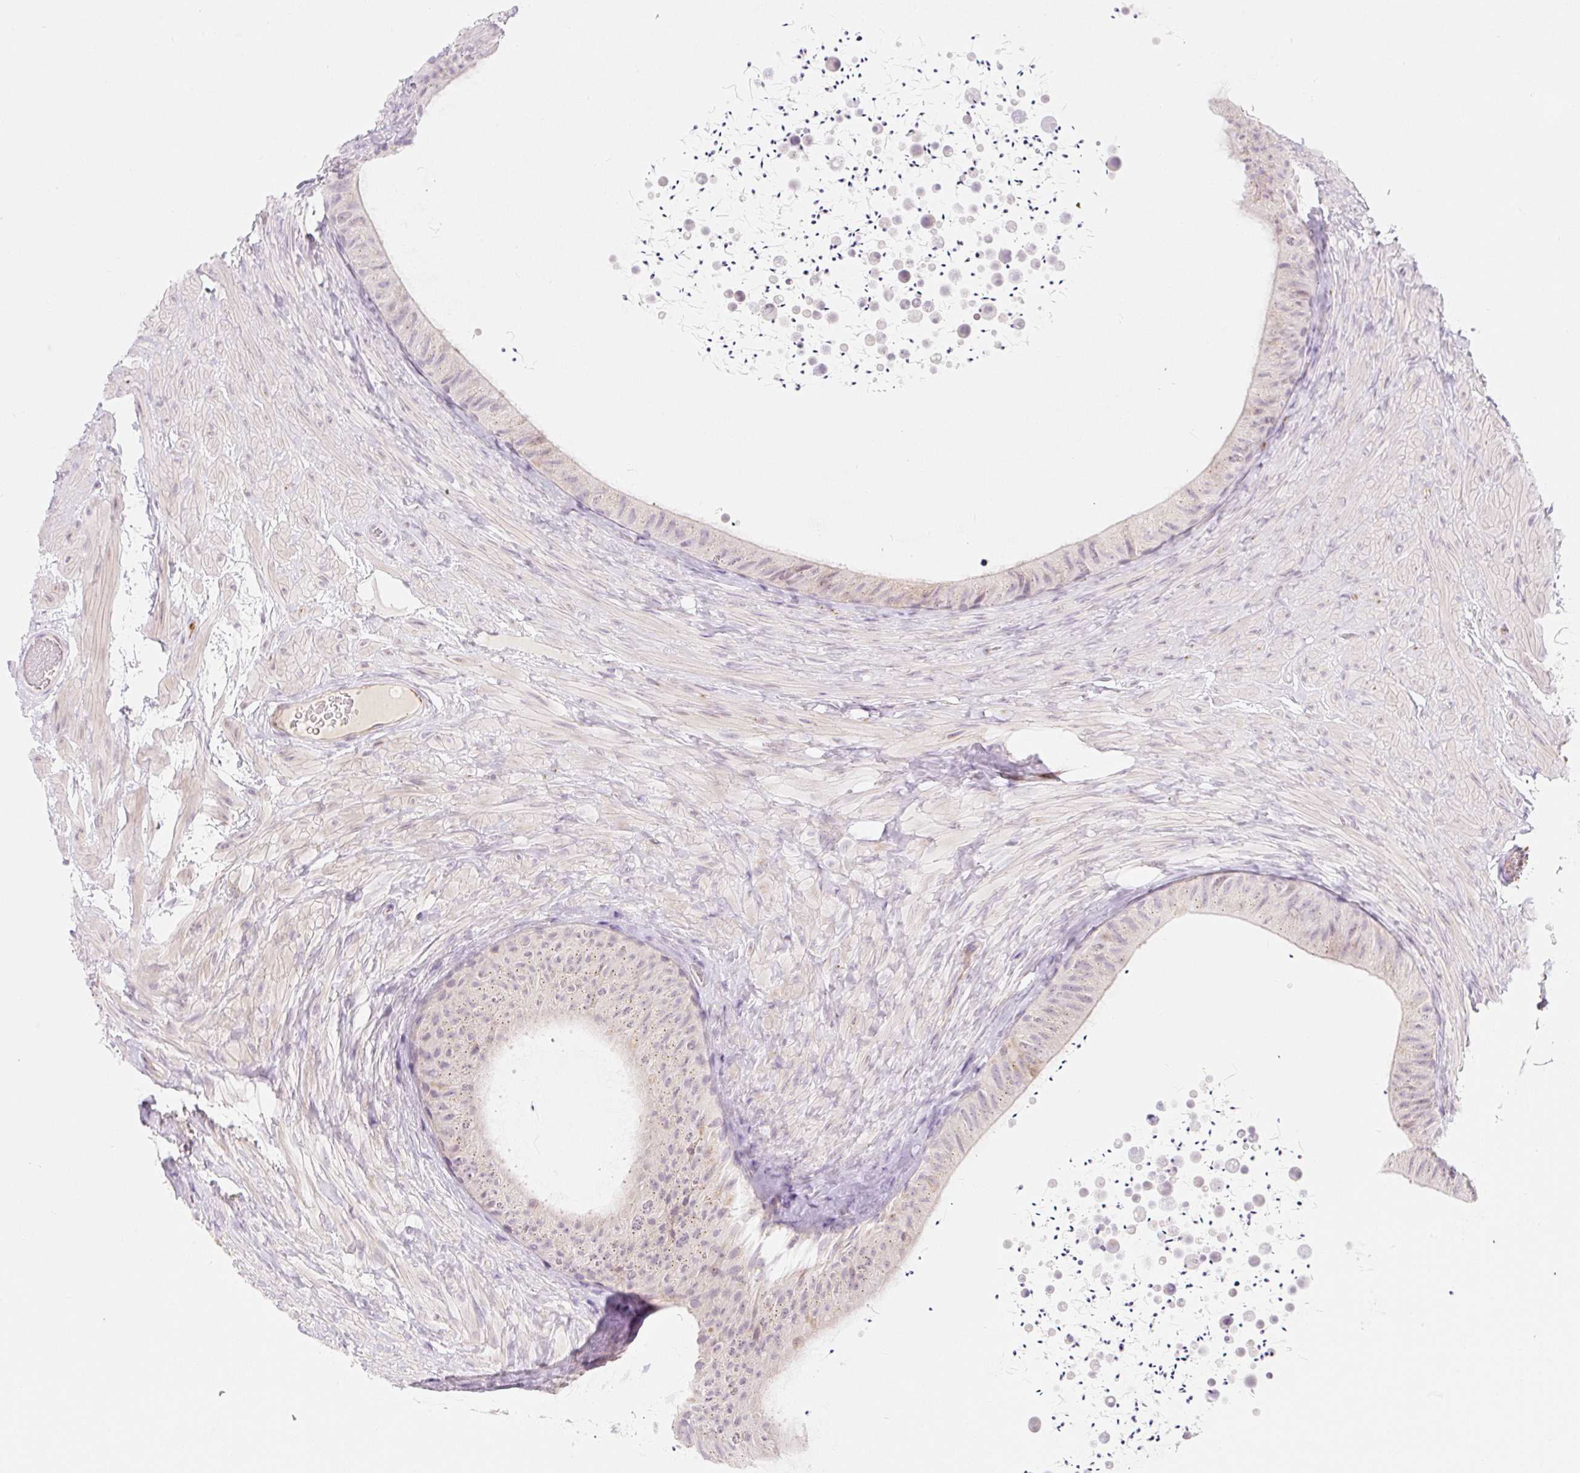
{"staining": {"intensity": "weak", "quantity": "<25%", "location": "cytoplasmic/membranous"}, "tissue": "epididymis", "cell_type": "Glandular cells", "image_type": "normal", "snomed": [{"axis": "morphology", "description": "Normal tissue, NOS"}, {"axis": "topography", "description": "Epididymis, spermatic cord, NOS"}, {"axis": "topography", "description": "Epididymis"}], "caption": "Glandular cells are negative for brown protein staining in normal epididymis. Brightfield microscopy of IHC stained with DAB (brown) and hematoxylin (blue), captured at high magnification.", "gene": "CASKIN1", "patient": {"sex": "male", "age": 31}}